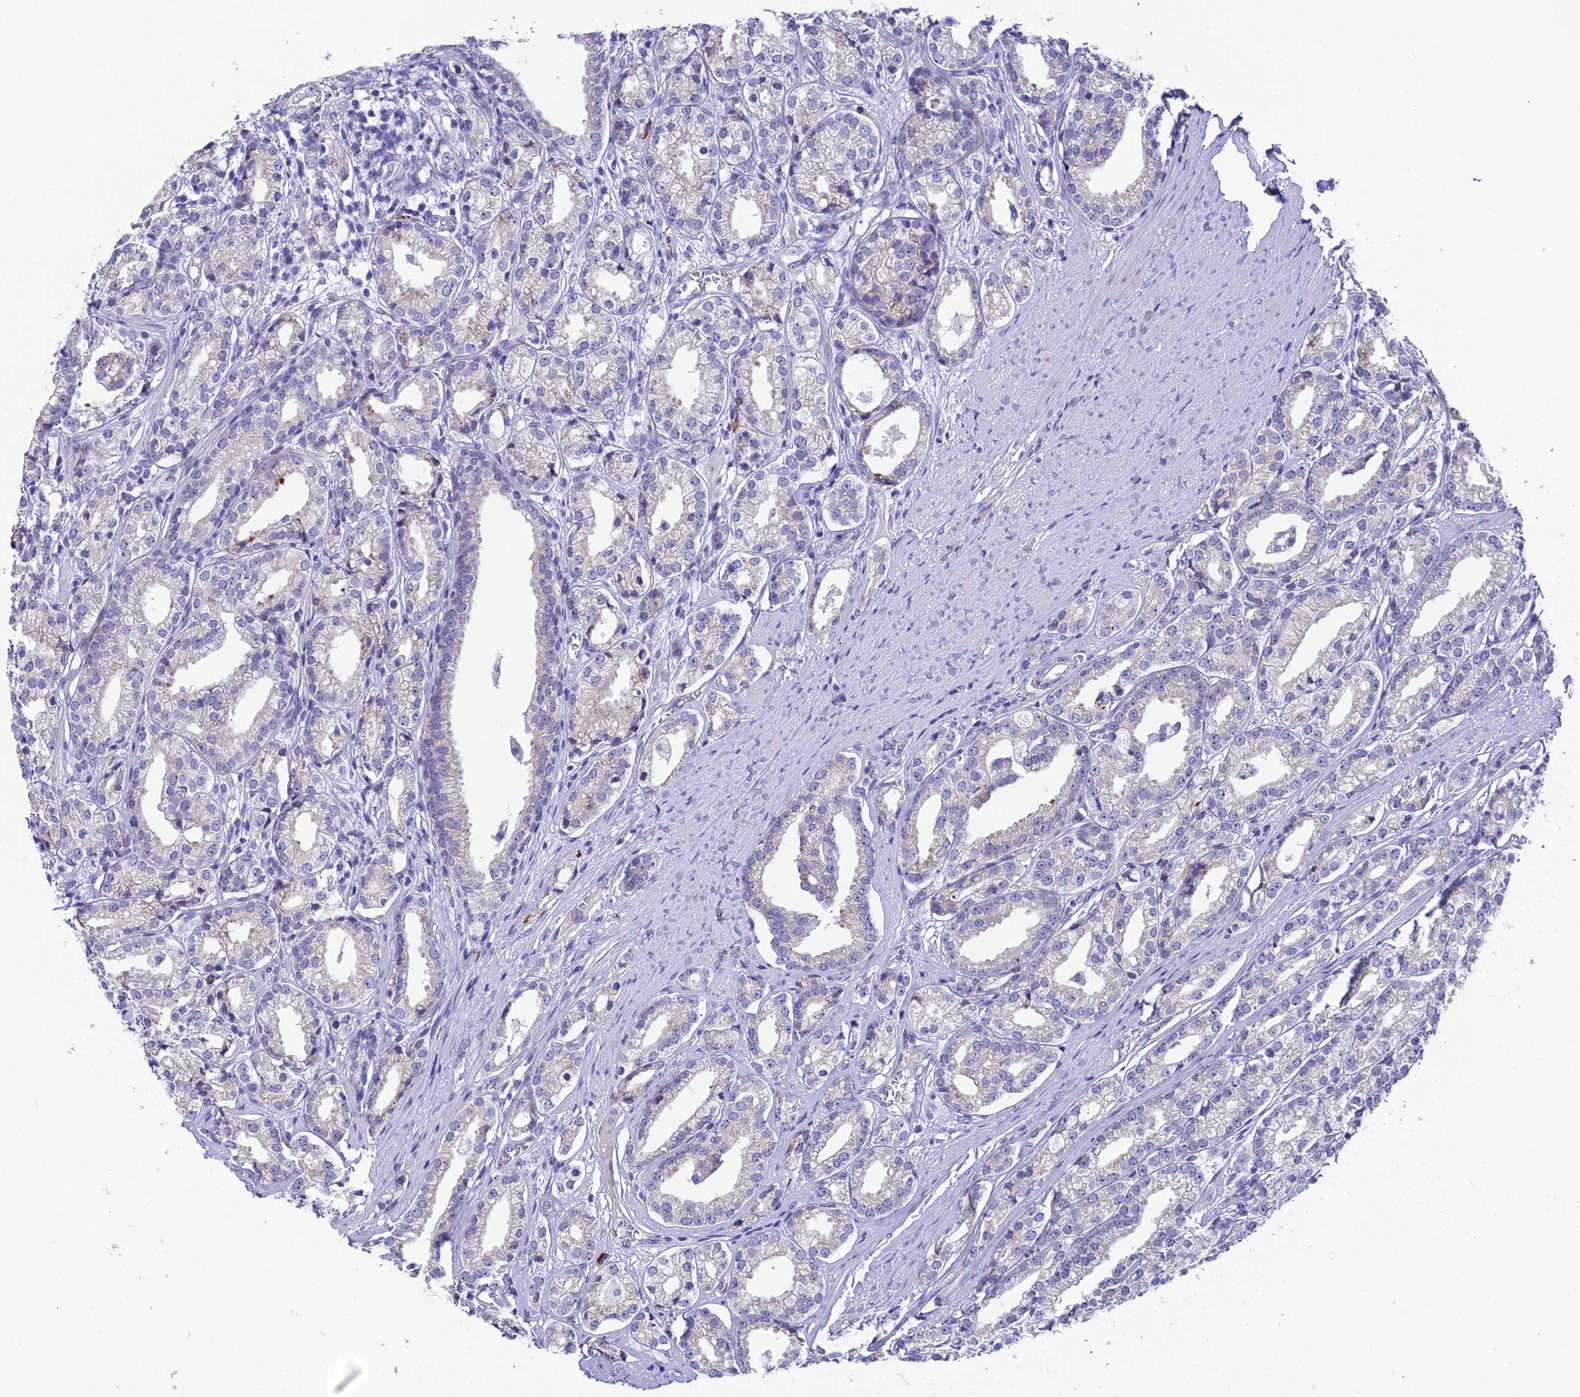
{"staining": {"intensity": "negative", "quantity": "none", "location": "none"}, "tissue": "prostate cancer", "cell_type": "Tumor cells", "image_type": "cancer", "snomed": [{"axis": "morphology", "description": "Adenocarcinoma, High grade"}, {"axis": "topography", "description": "Prostate"}], "caption": "This micrograph is of adenocarcinoma (high-grade) (prostate) stained with IHC to label a protein in brown with the nuclei are counter-stained blue. There is no expression in tumor cells.", "gene": "MACIR", "patient": {"sex": "male", "age": 69}}